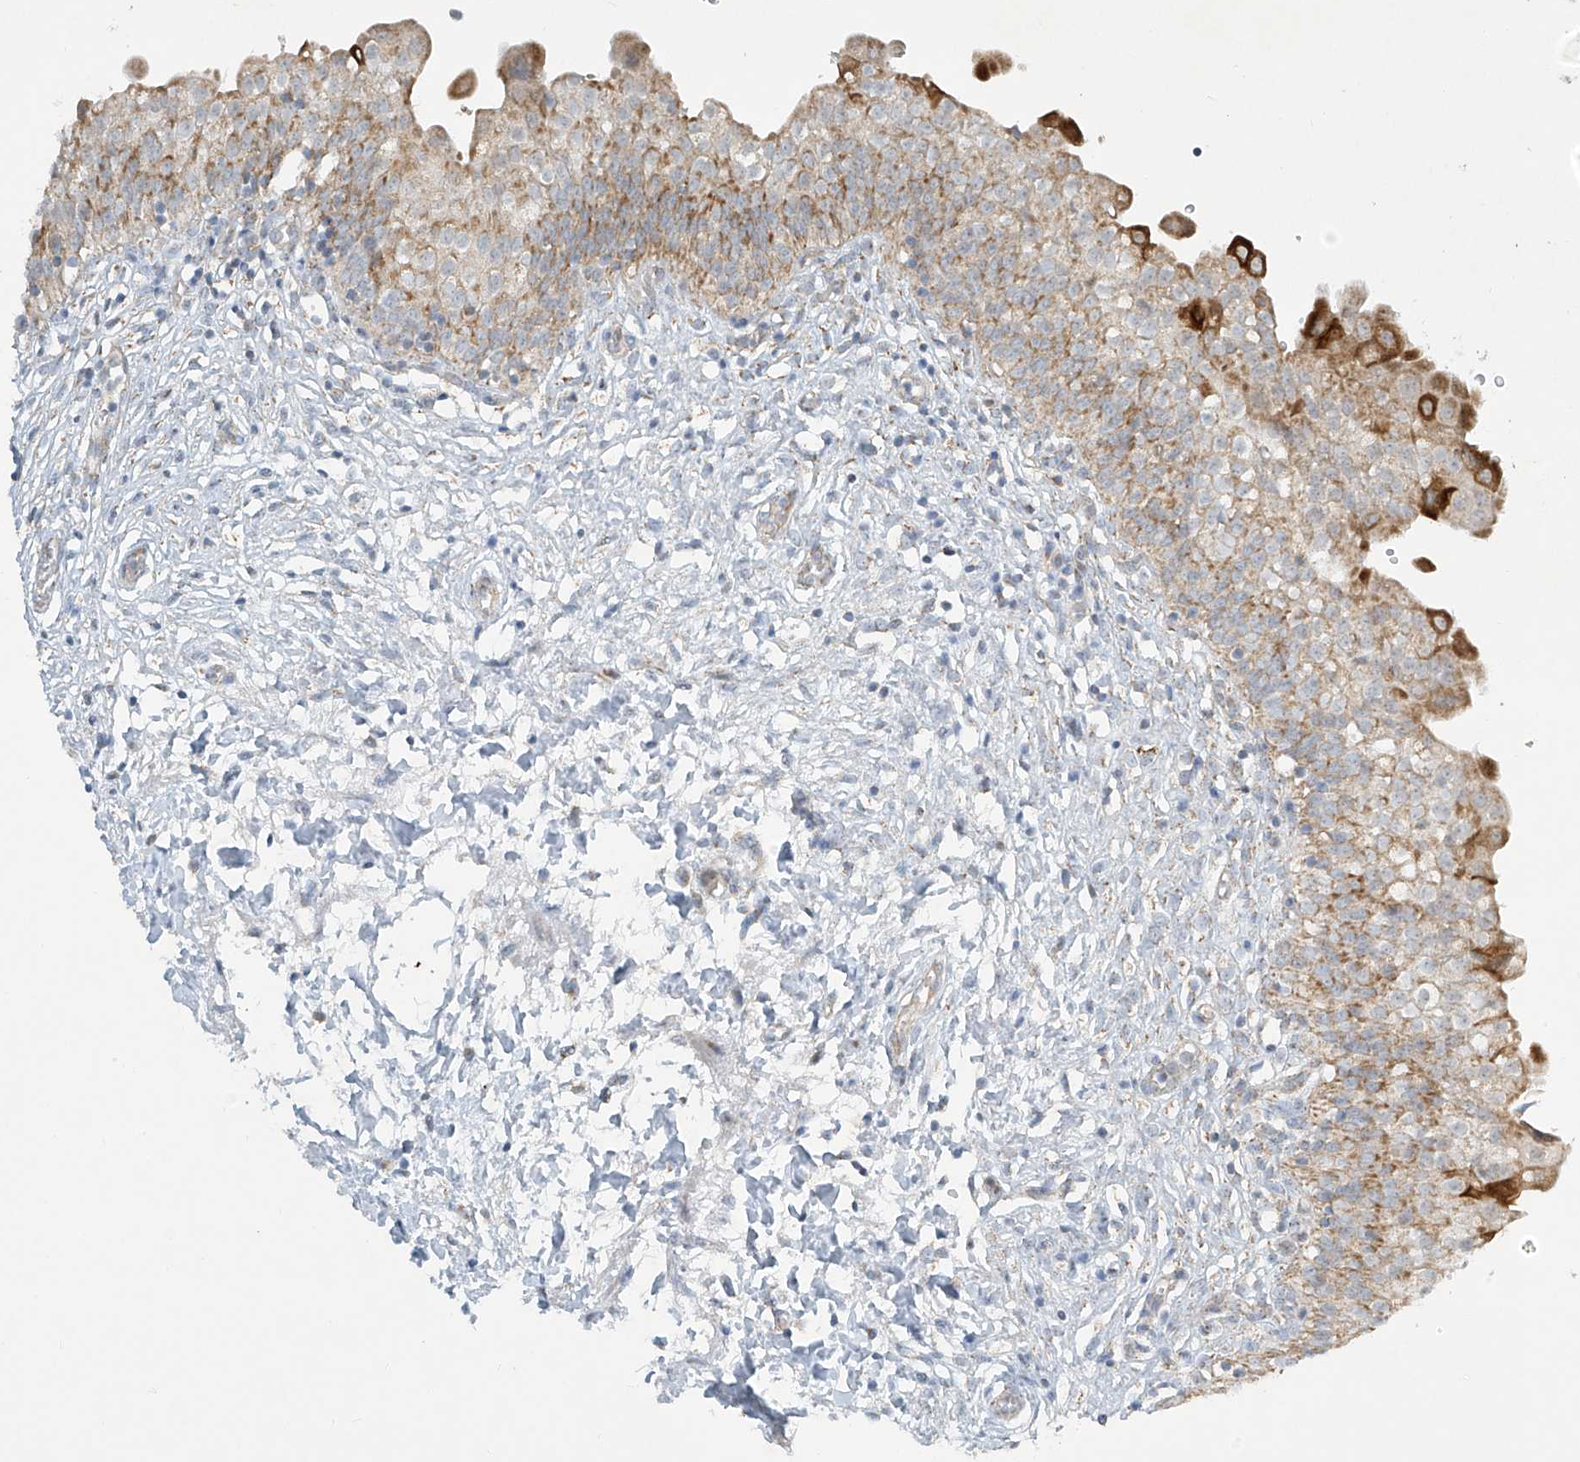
{"staining": {"intensity": "moderate", "quantity": ">75%", "location": "cytoplasmic/membranous"}, "tissue": "urinary bladder", "cell_type": "Urothelial cells", "image_type": "normal", "snomed": [{"axis": "morphology", "description": "Normal tissue, NOS"}, {"axis": "topography", "description": "Urinary bladder"}], "caption": "Moderate cytoplasmic/membranous expression for a protein is present in about >75% of urothelial cells of benign urinary bladder using immunohistochemistry (IHC).", "gene": "SMDT1", "patient": {"sex": "male", "age": 55}}